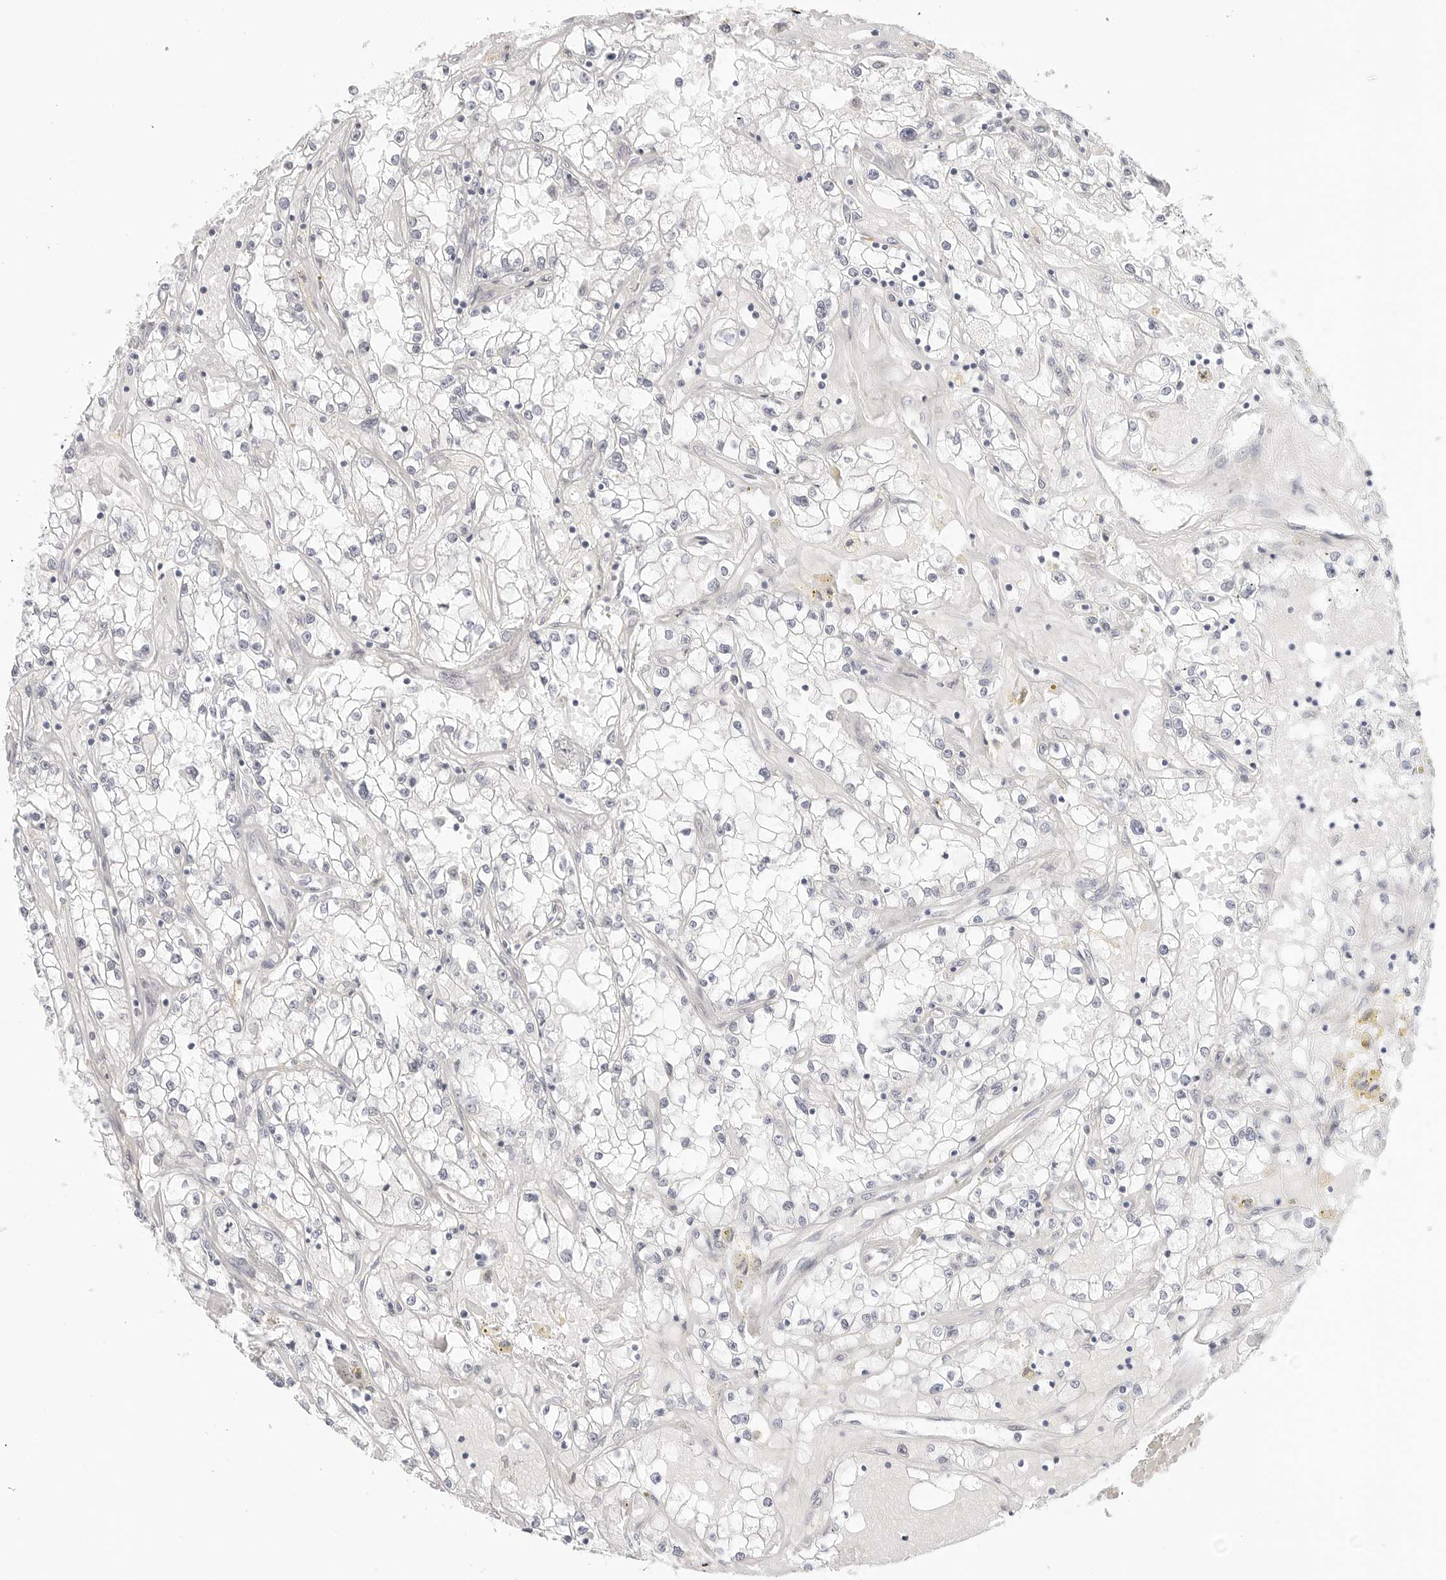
{"staining": {"intensity": "negative", "quantity": "none", "location": "none"}, "tissue": "renal cancer", "cell_type": "Tumor cells", "image_type": "cancer", "snomed": [{"axis": "morphology", "description": "Adenocarcinoma, NOS"}, {"axis": "topography", "description": "Kidney"}], "caption": "Immunohistochemistry (IHC) histopathology image of human renal cancer (adenocarcinoma) stained for a protein (brown), which reveals no staining in tumor cells.", "gene": "TCP1", "patient": {"sex": "male", "age": 56}}